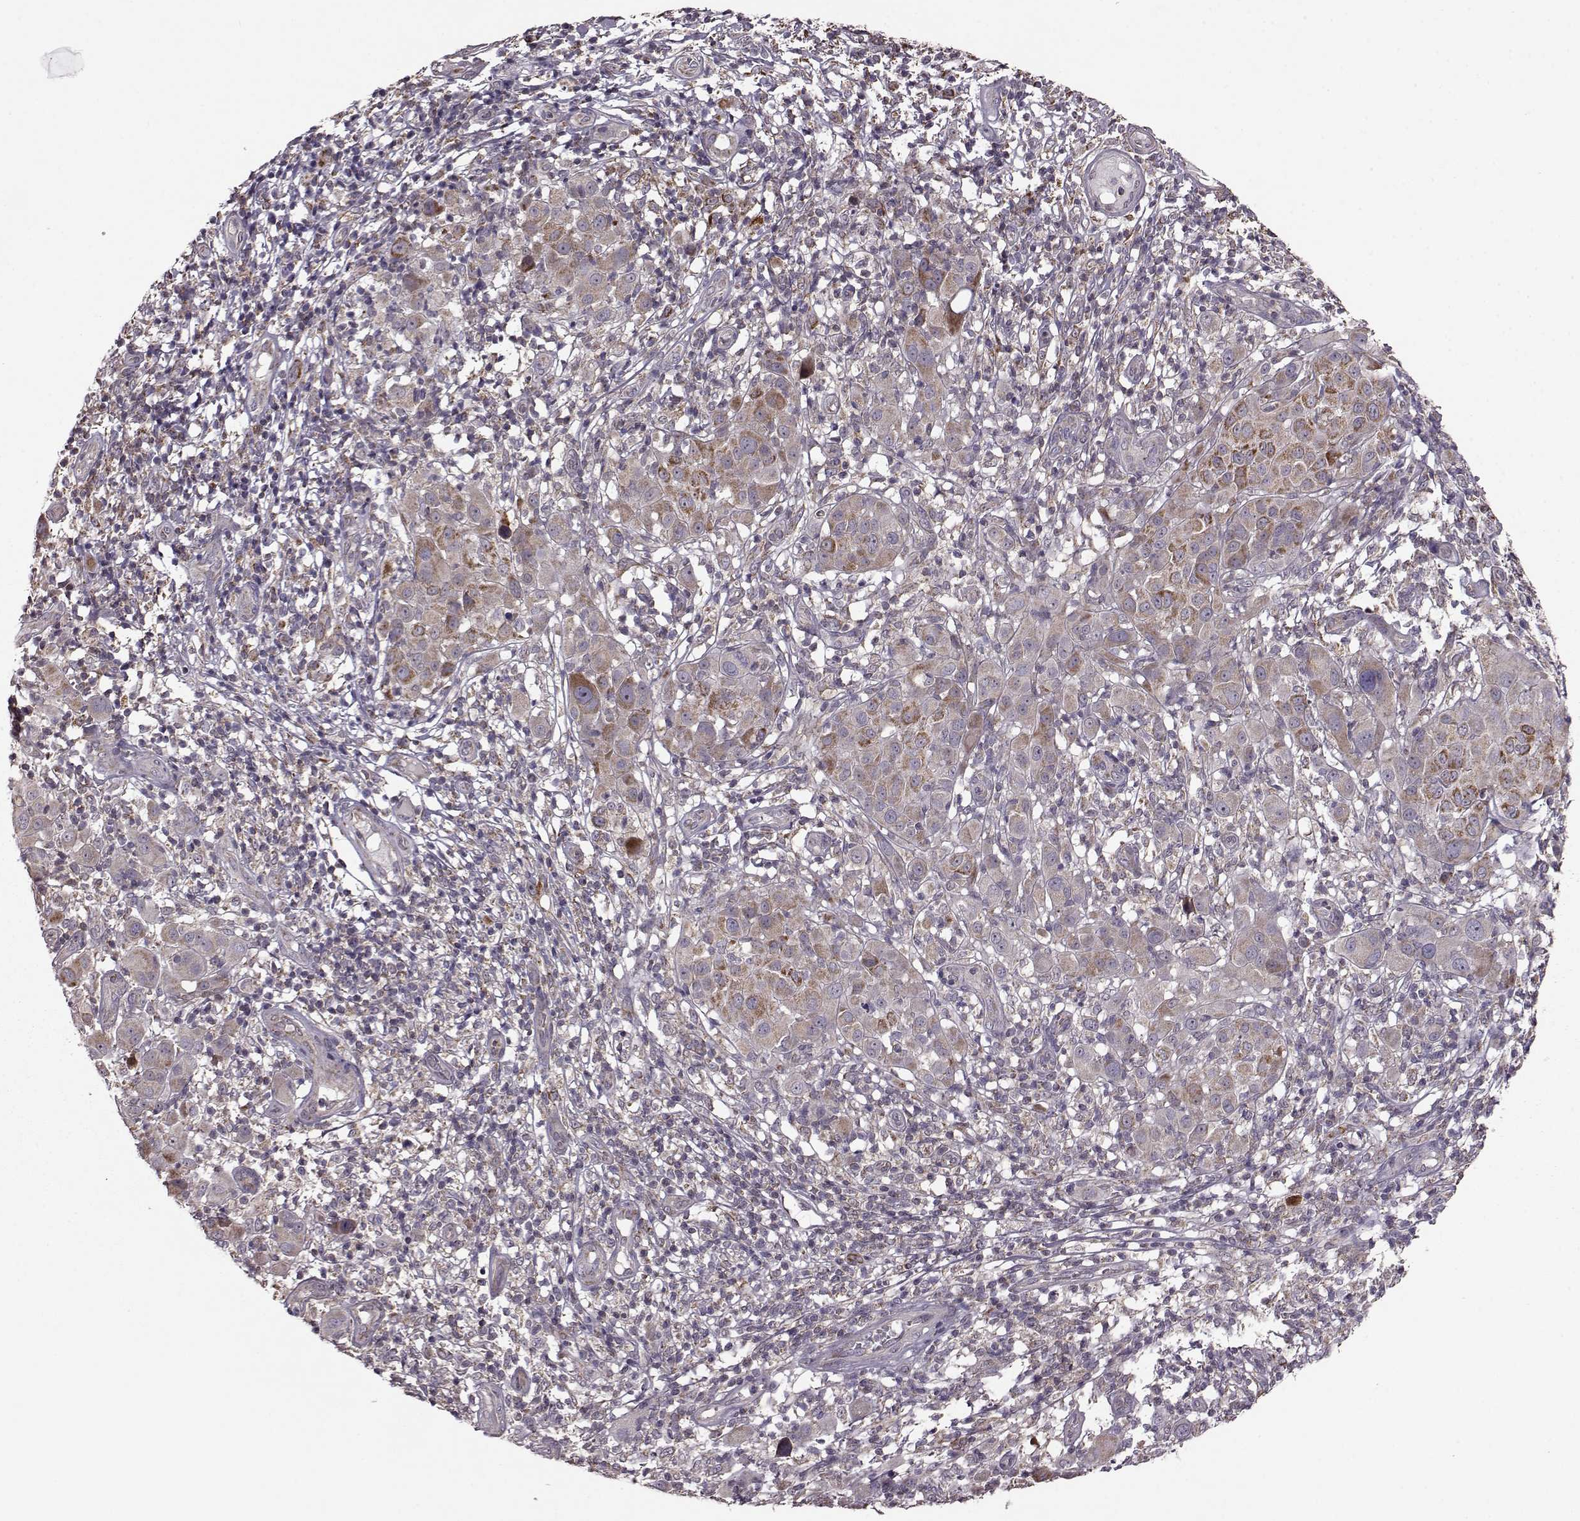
{"staining": {"intensity": "moderate", "quantity": "25%-75%", "location": "cytoplasmic/membranous"}, "tissue": "melanoma", "cell_type": "Tumor cells", "image_type": "cancer", "snomed": [{"axis": "morphology", "description": "Malignant melanoma, NOS"}, {"axis": "topography", "description": "Skin"}], "caption": "Brown immunohistochemical staining in human melanoma reveals moderate cytoplasmic/membranous staining in about 25%-75% of tumor cells.", "gene": "PUDP", "patient": {"sex": "female", "age": 87}}